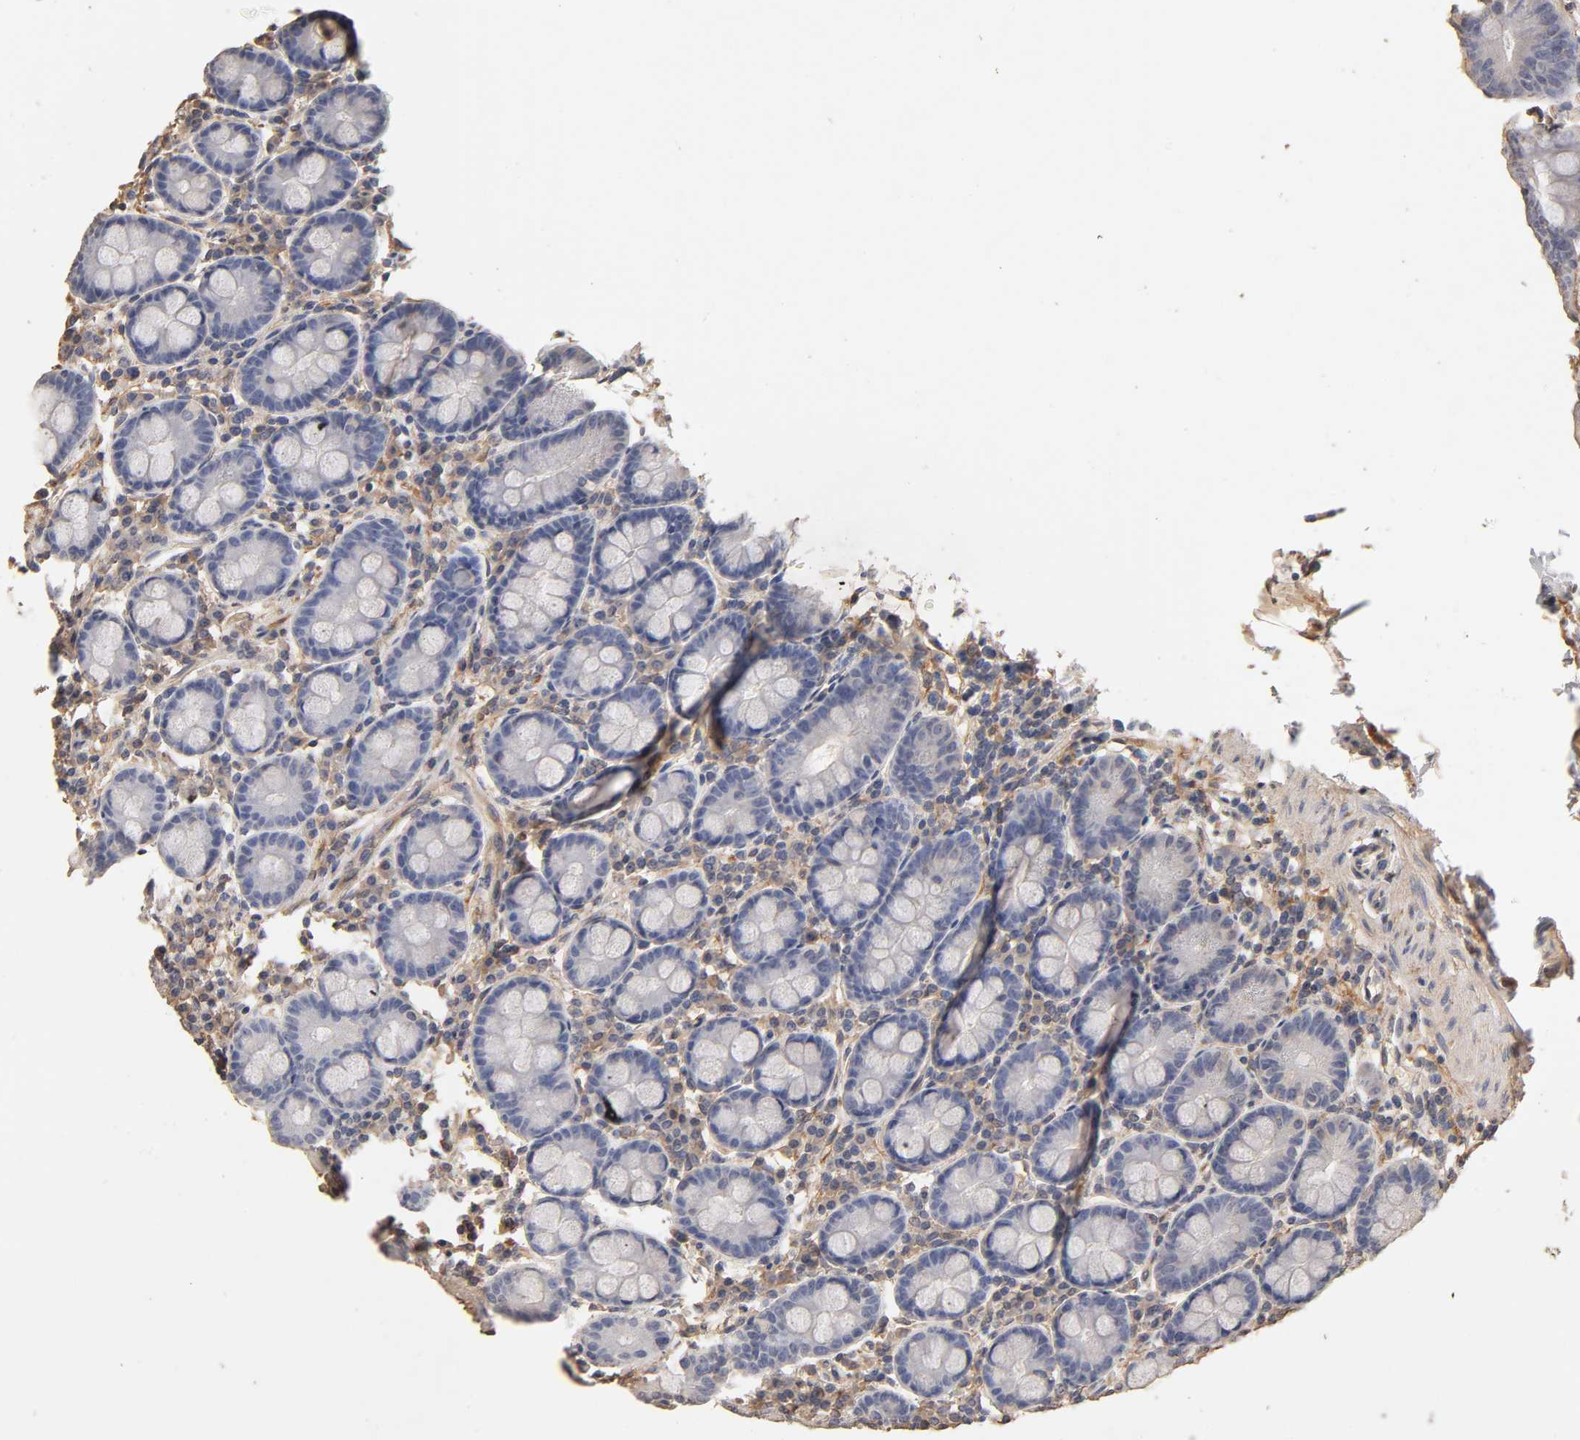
{"staining": {"intensity": "negative", "quantity": "none", "location": "none"}, "tissue": "duodenum", "cell_type": "Glandular cells", "image_type": "normal", "snomed": [{"axis": "morphology", "description": "Normal tissue, NOS"}, {"axis": "topography", "description": "Duodenum"}], "caption": "High magnification brightfield microscopy of benign duodenum stained with DAB (brown) and counterstained with hematoxylin (blue): glandular cells show no significant positivity.", "gene": "VSIG4", "patient": {"sex": "male", "age": 50}}